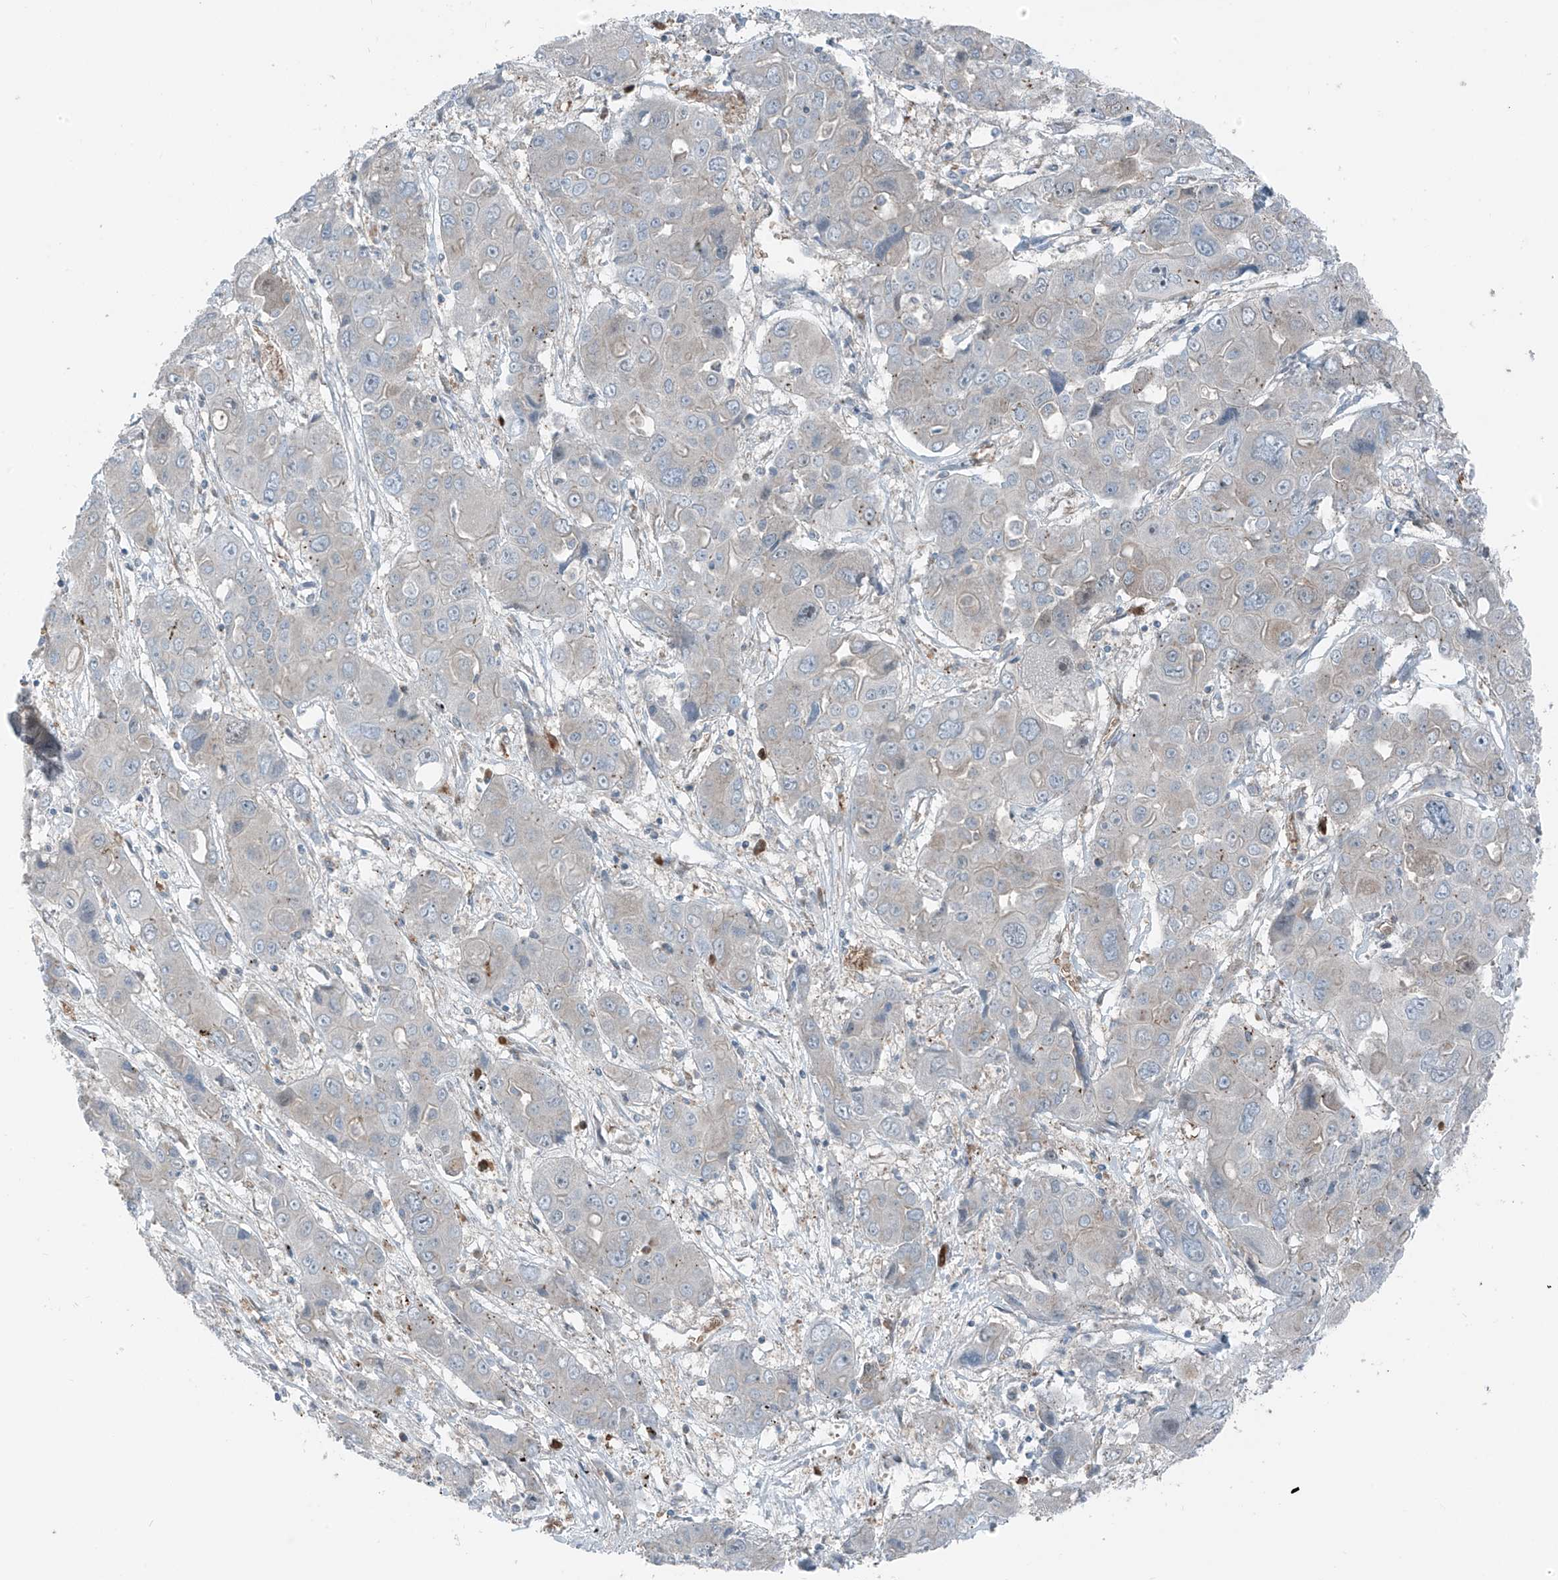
{"staining": {"intensity": "negative", "quantity": "none", "location": "none"}, "tissue": "liver cancer", "cell_type": "Tumor cells", "image_type": "cancer", "snomed": [{"axis": "morphology", "description": "Cholangiocarcinoma"}, {"axis": "topography", "description": "Liver"}], "caption": "Immunohistochemistry (IHC) image of neoplastic tissue: liver cancer stained with DAB reveals no significant protein expression in tumor cells.", "gene": "SLC12A6", "patient": {"sex": "male", "age": 67}}